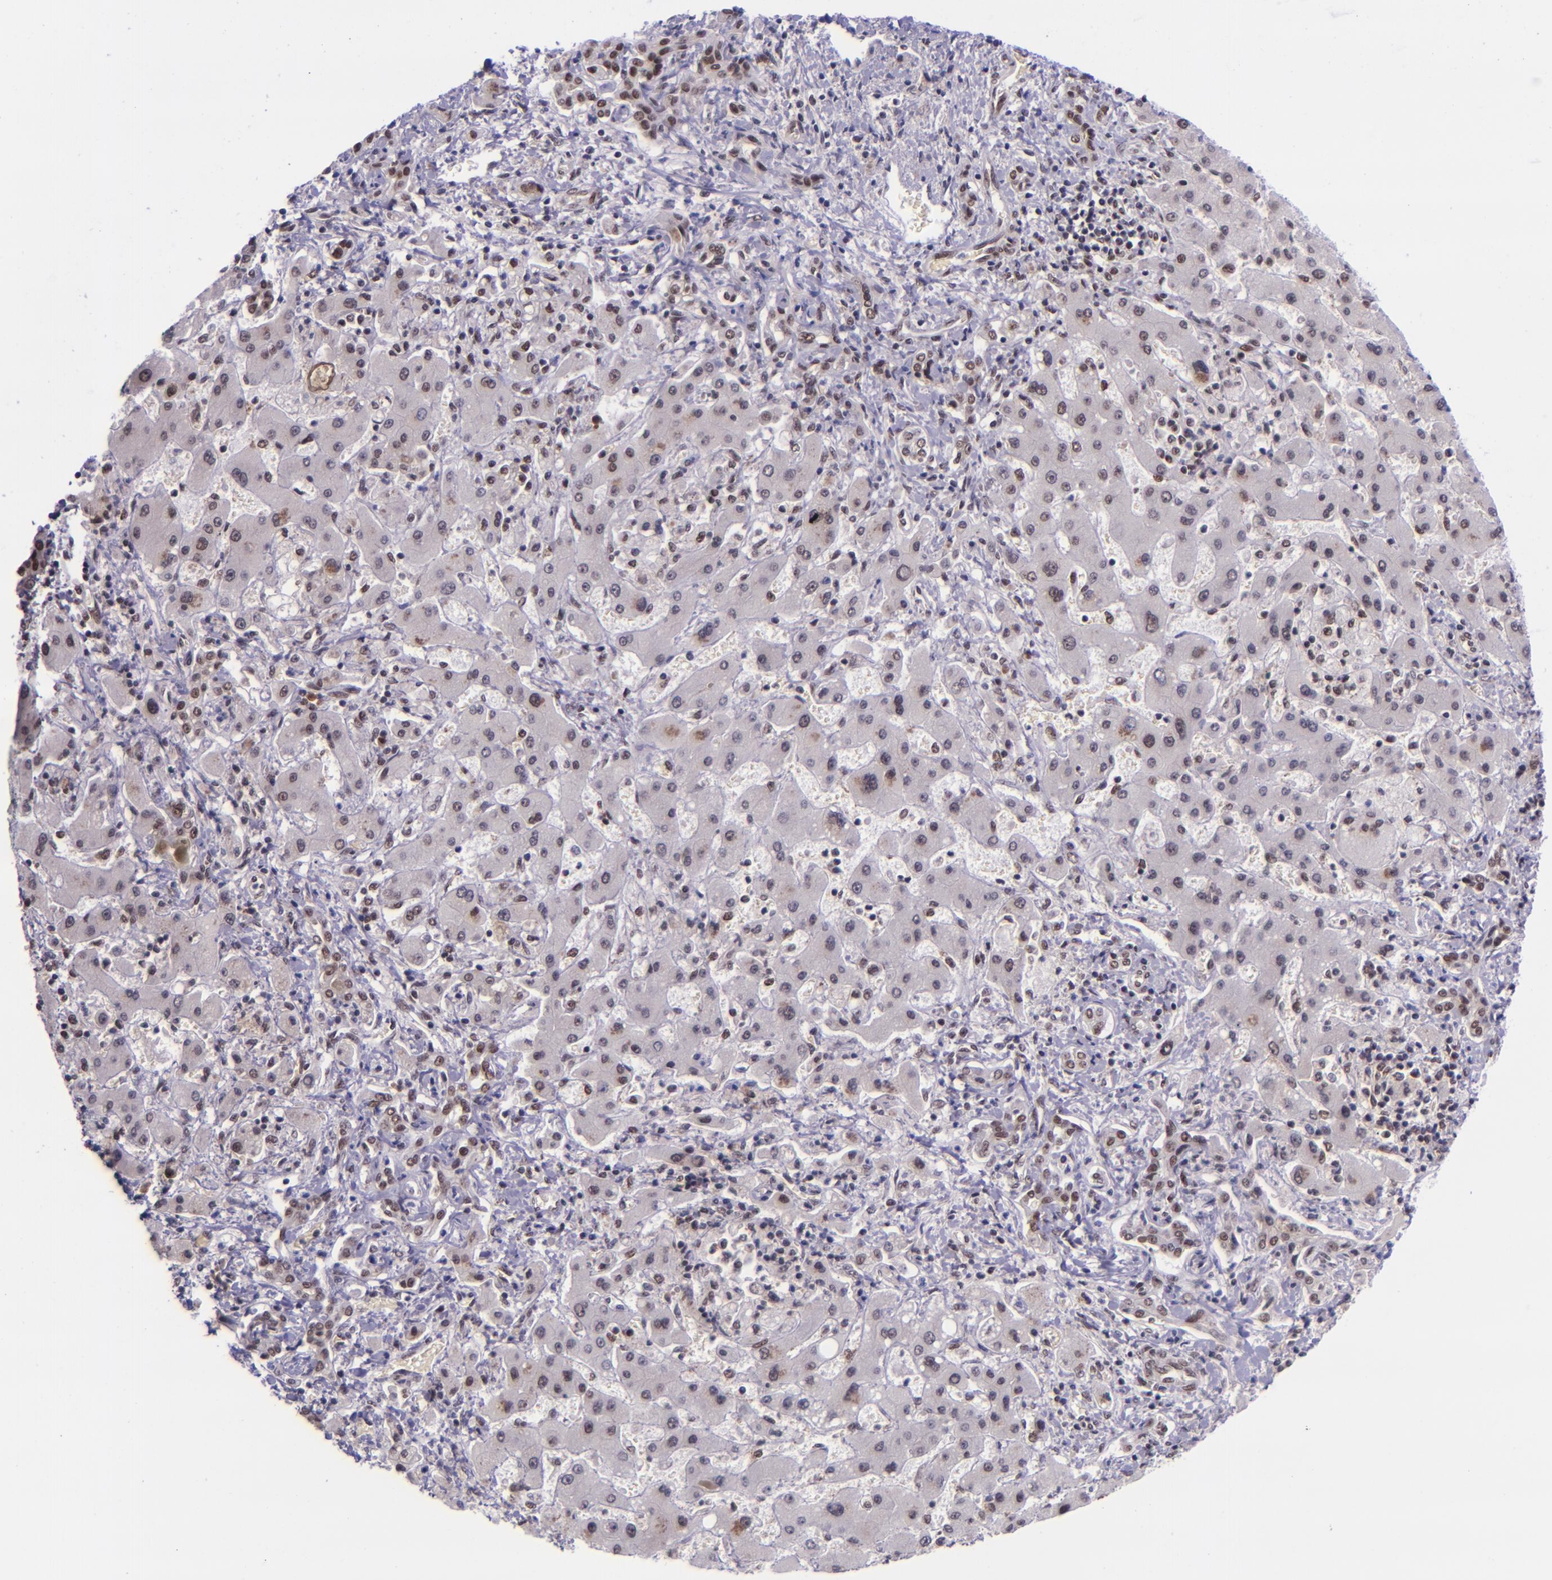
{"staining": {"intensity": "weak", "quantity": "25%-75%", "location": "nuclear"}, "tissue": "liver cancer", "cell_type": "Tumor cells", "image_type": "cancer", "snomed": [{"axis": "morphology", "description": "Cholangiocarcinoma"}, {"axis": "topography", "description": "Liver"}], "caption": "A brown stain shows weak nuclear expression of a protein in human liver cancer tumor cells.", "gene": "GPKOW", "patient": {"sex": "male", "age": 50}}